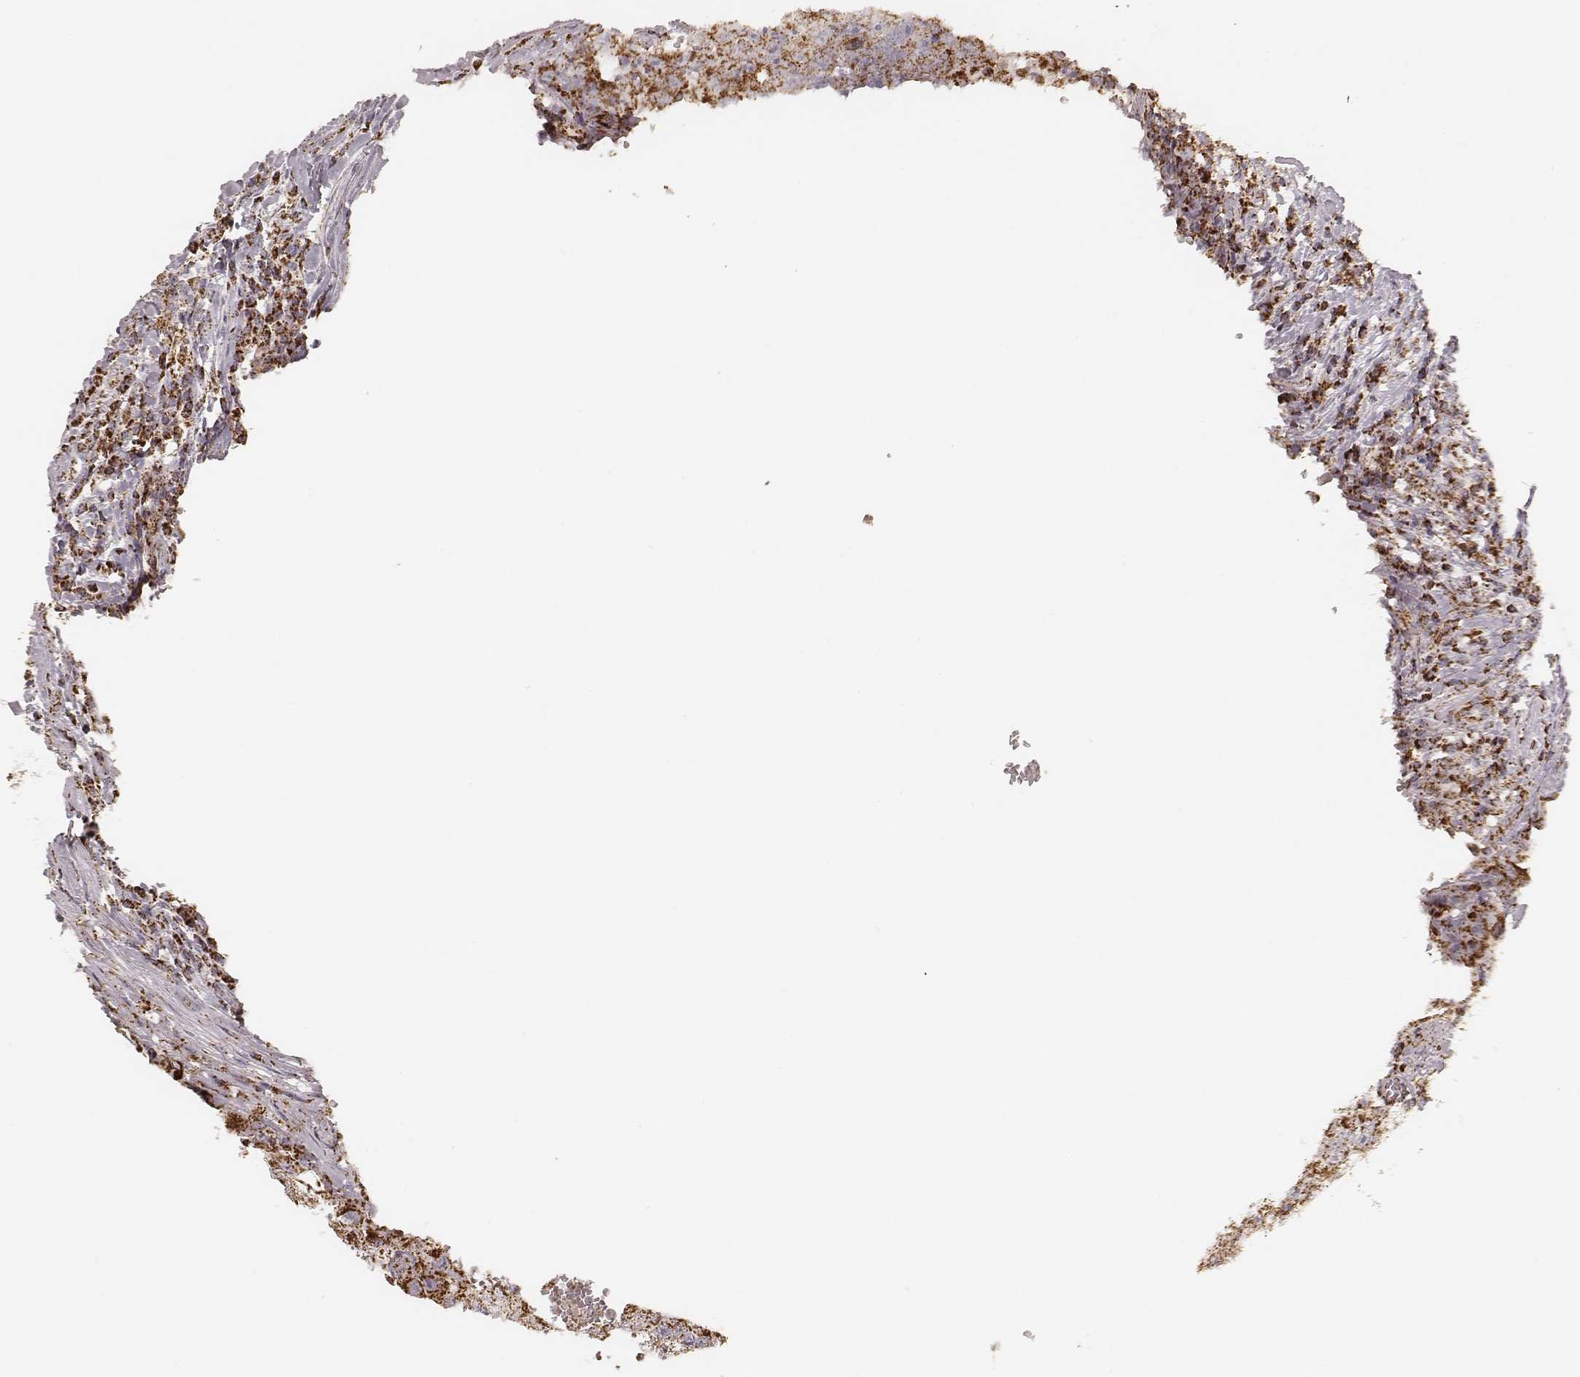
{"staining": {"intensity": "strong", "quantity": ">75%", "location": "cytoplasmic/membranous"}, "tissue": "testis cancer", "cell_type": "Tumor cells", "image_type": "cancer", "snomed": [{"axis": "morphology", "description": "Carcinoma, Embryonal, NOS"}, {"axis": "topography", "description": "Testis"}], "caption": "Protein staining shows strong cytoplasmic/membranous positivity in about >75% of tumor cells in testis embryonal carcinoma.", "gene": "CS", "patient": {"sex": "male", "age": 36}}